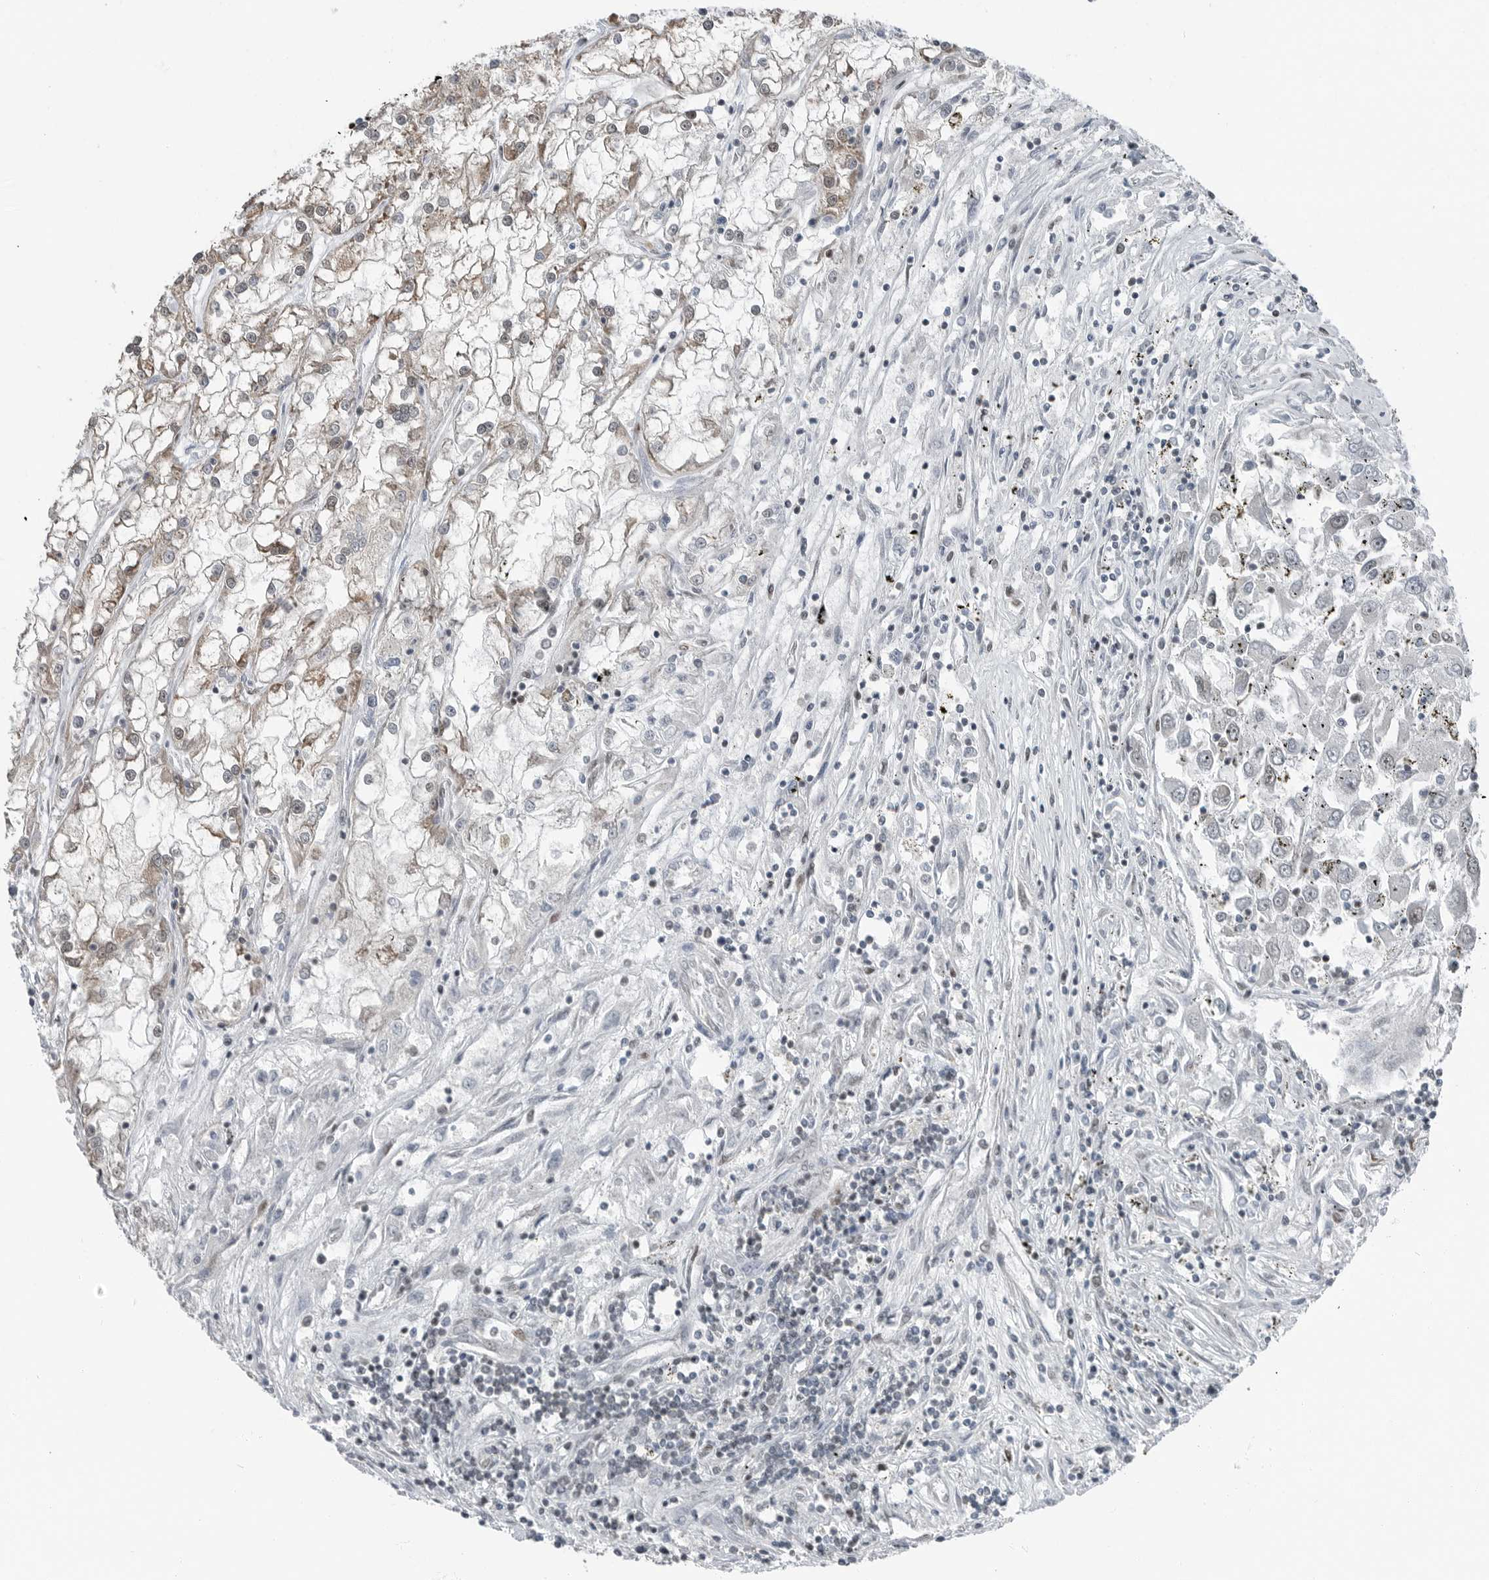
{"staining": {"intensity": "weak", "quantity": "<25%", "location": "cytoplasmic/membranous"}, "tissue": "renal cancer", "cell_type": "Tumor cells", "image_type": "cancer", "snomed": [{"axis": "morphology", "description": "Adenocarcinoma, NOS"}, {"axis": "topography", "description": "Kidney"}], "caption": "An immunohistochemistry photomicrograph of renal cancer is shown. There is no staining in tumor cells of renal cancer. (Stains: DAB immunohistochemistry with hematoxylin counter stain, Microscopy: brightfield microscopy at high magnification).", "gene": "BLZF1", "patient": {"sex": "female", "age": 52}}